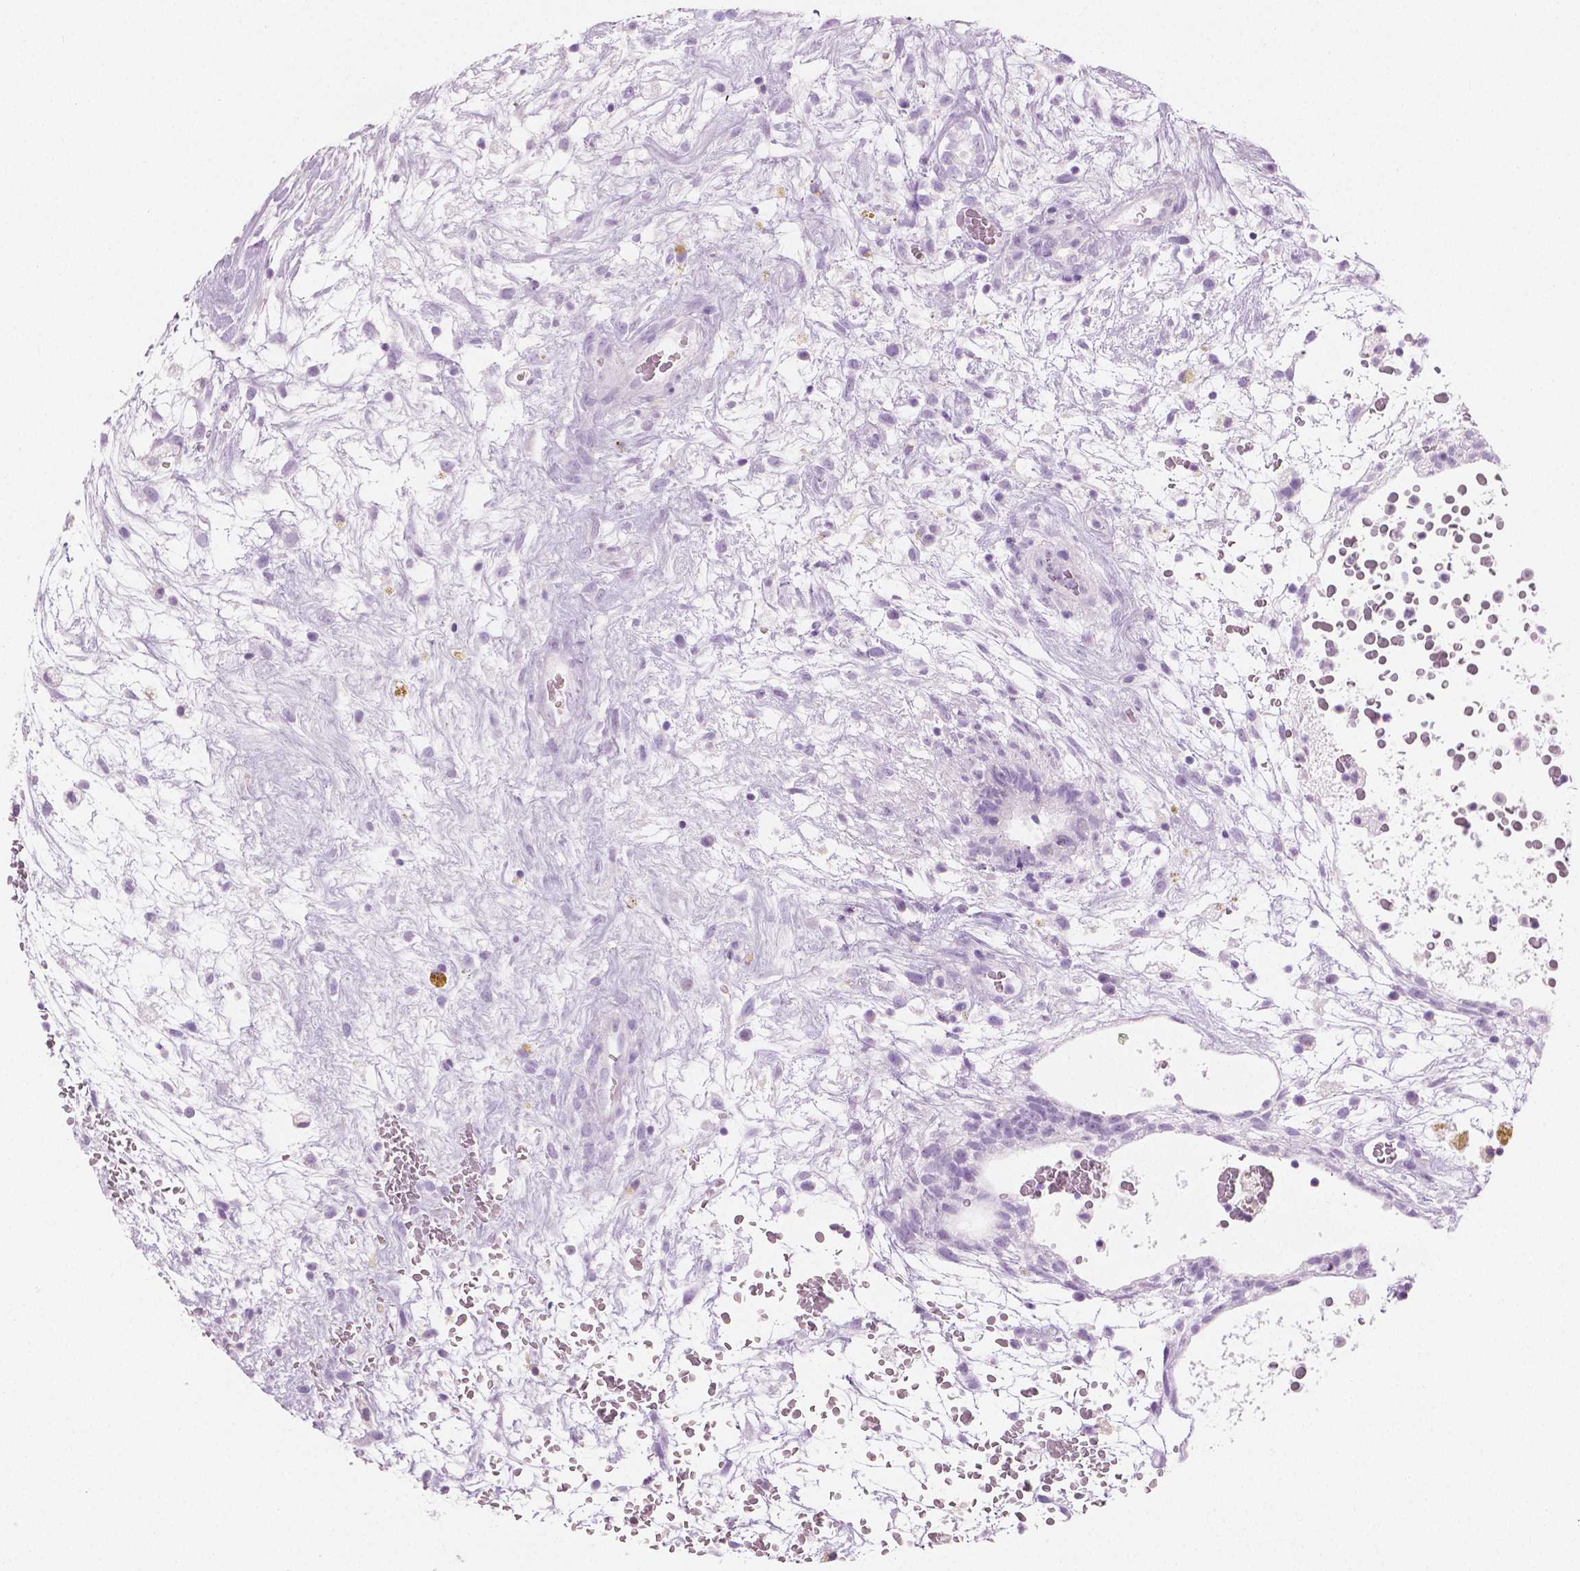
{"staining": {"intensity": "negative", "quantity": "none", "location": "none"}, "tissue": "testis cancer", "cell_type": "Tumor cells", "image_type": "cancer", "snomed": [{"axis": "morphology", "description": "Normal tissue, NOS"}, {"axis": "morphology", "description": "Carcinoma, Embryonal, NOS"}, {"axis": "topography", "description": "Testis"}], "caption": "The immunohistochemistry (IHC) photomicrograph has no significant expression in tumor cells of testis cancer (embryonal carcinoma) tissue.", "gene": "PLIN4", "patient": {"sex": "male", "age": 32}}